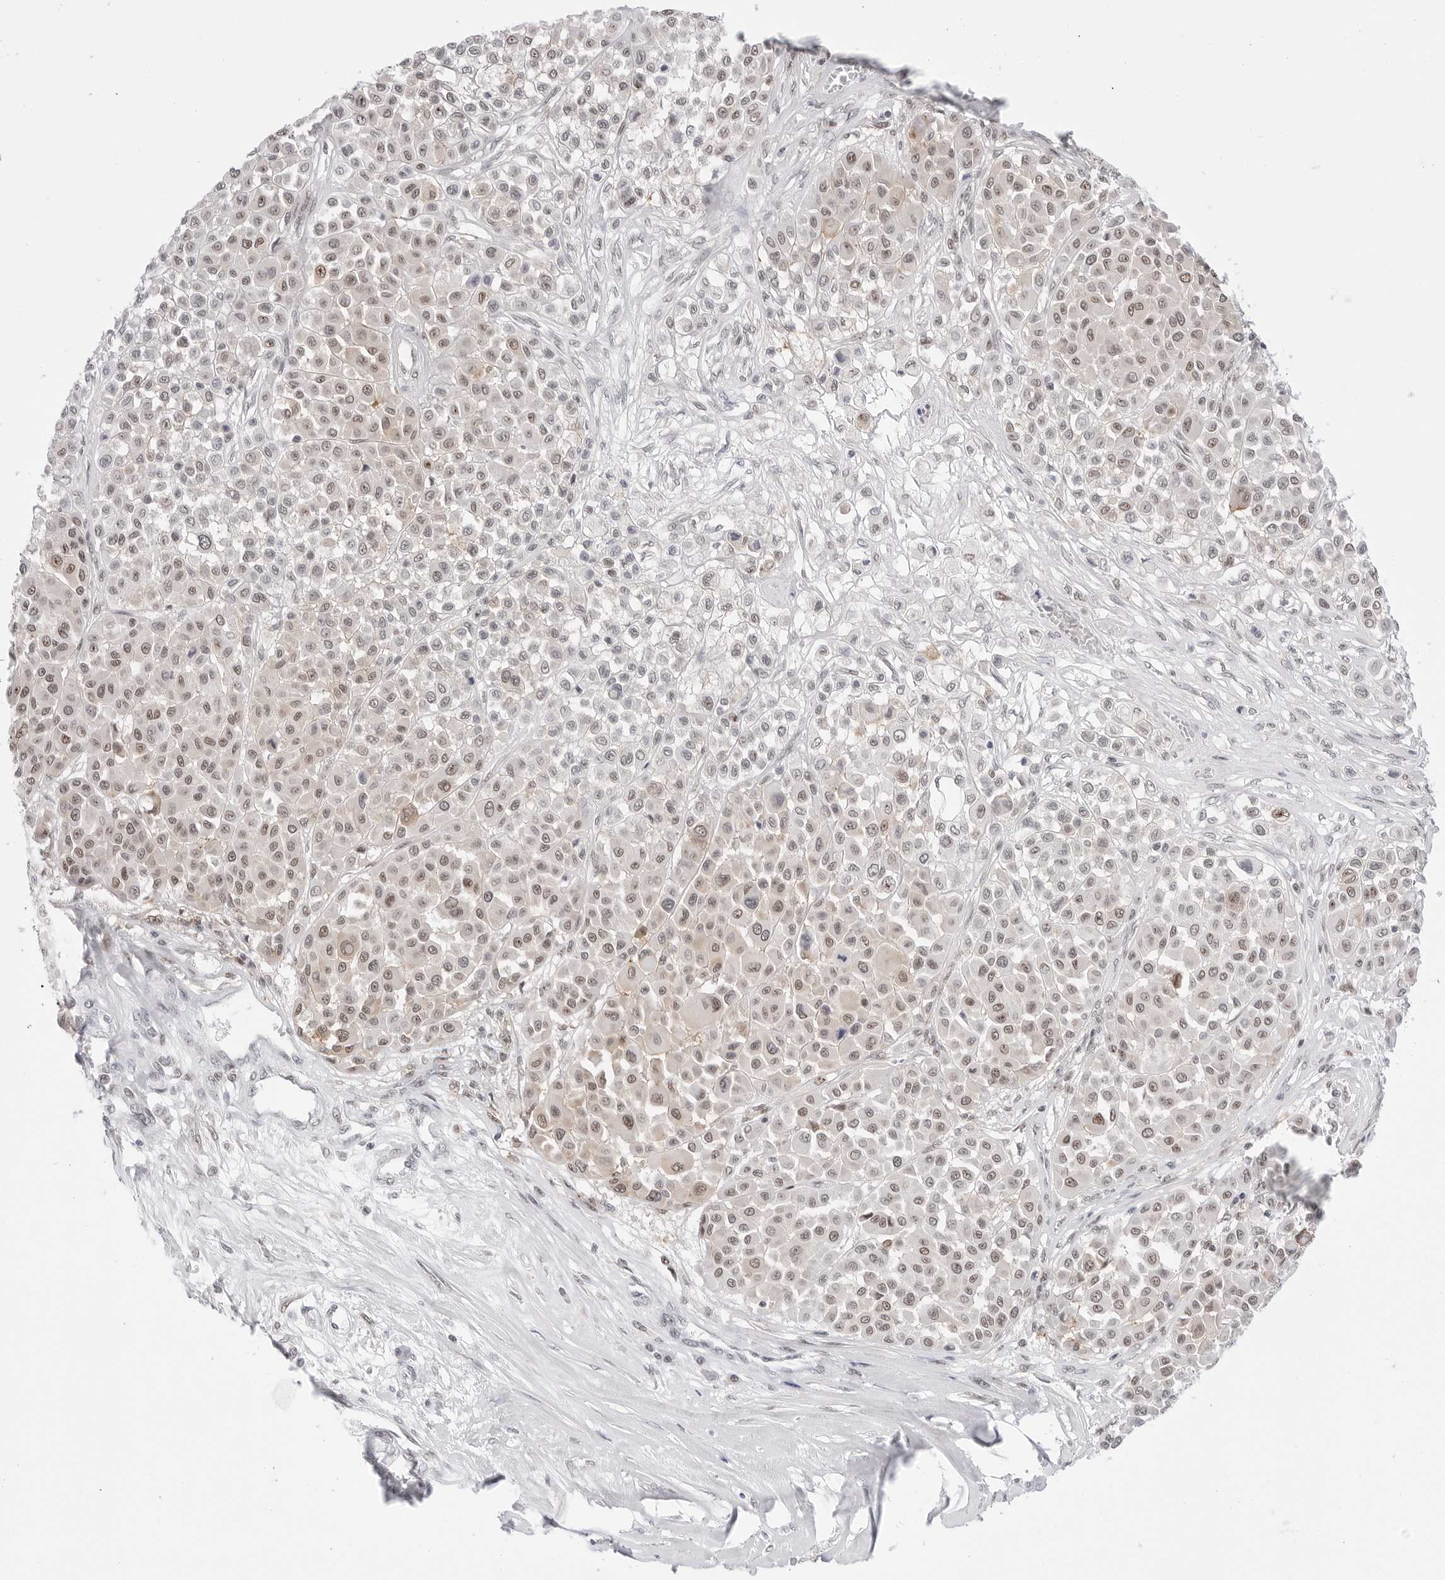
{"staining": {"intensity": "weak", "quantity": "25%-75%", "location": "cytoplasmic/membranous,nuclear"}, "tissue": "melanoma", "cell_type": "Tumor cells", "image_type": "cancer", "snomed": [{"axis": "morphology", "description": "Malignant melanoma, Metastatic site"}, {"axis": "topography", "description": "Soft tissue"}], "caption": "An image of human melanoma stained for a protein demonstrates weak cytoplasmic/membranous and nuclear brown staining in tumor cells. (DAB IHC with brightfield microscopy, high magnification).", "gene": "C1orf162", "patient": {"sex": "male", "age": 41}}